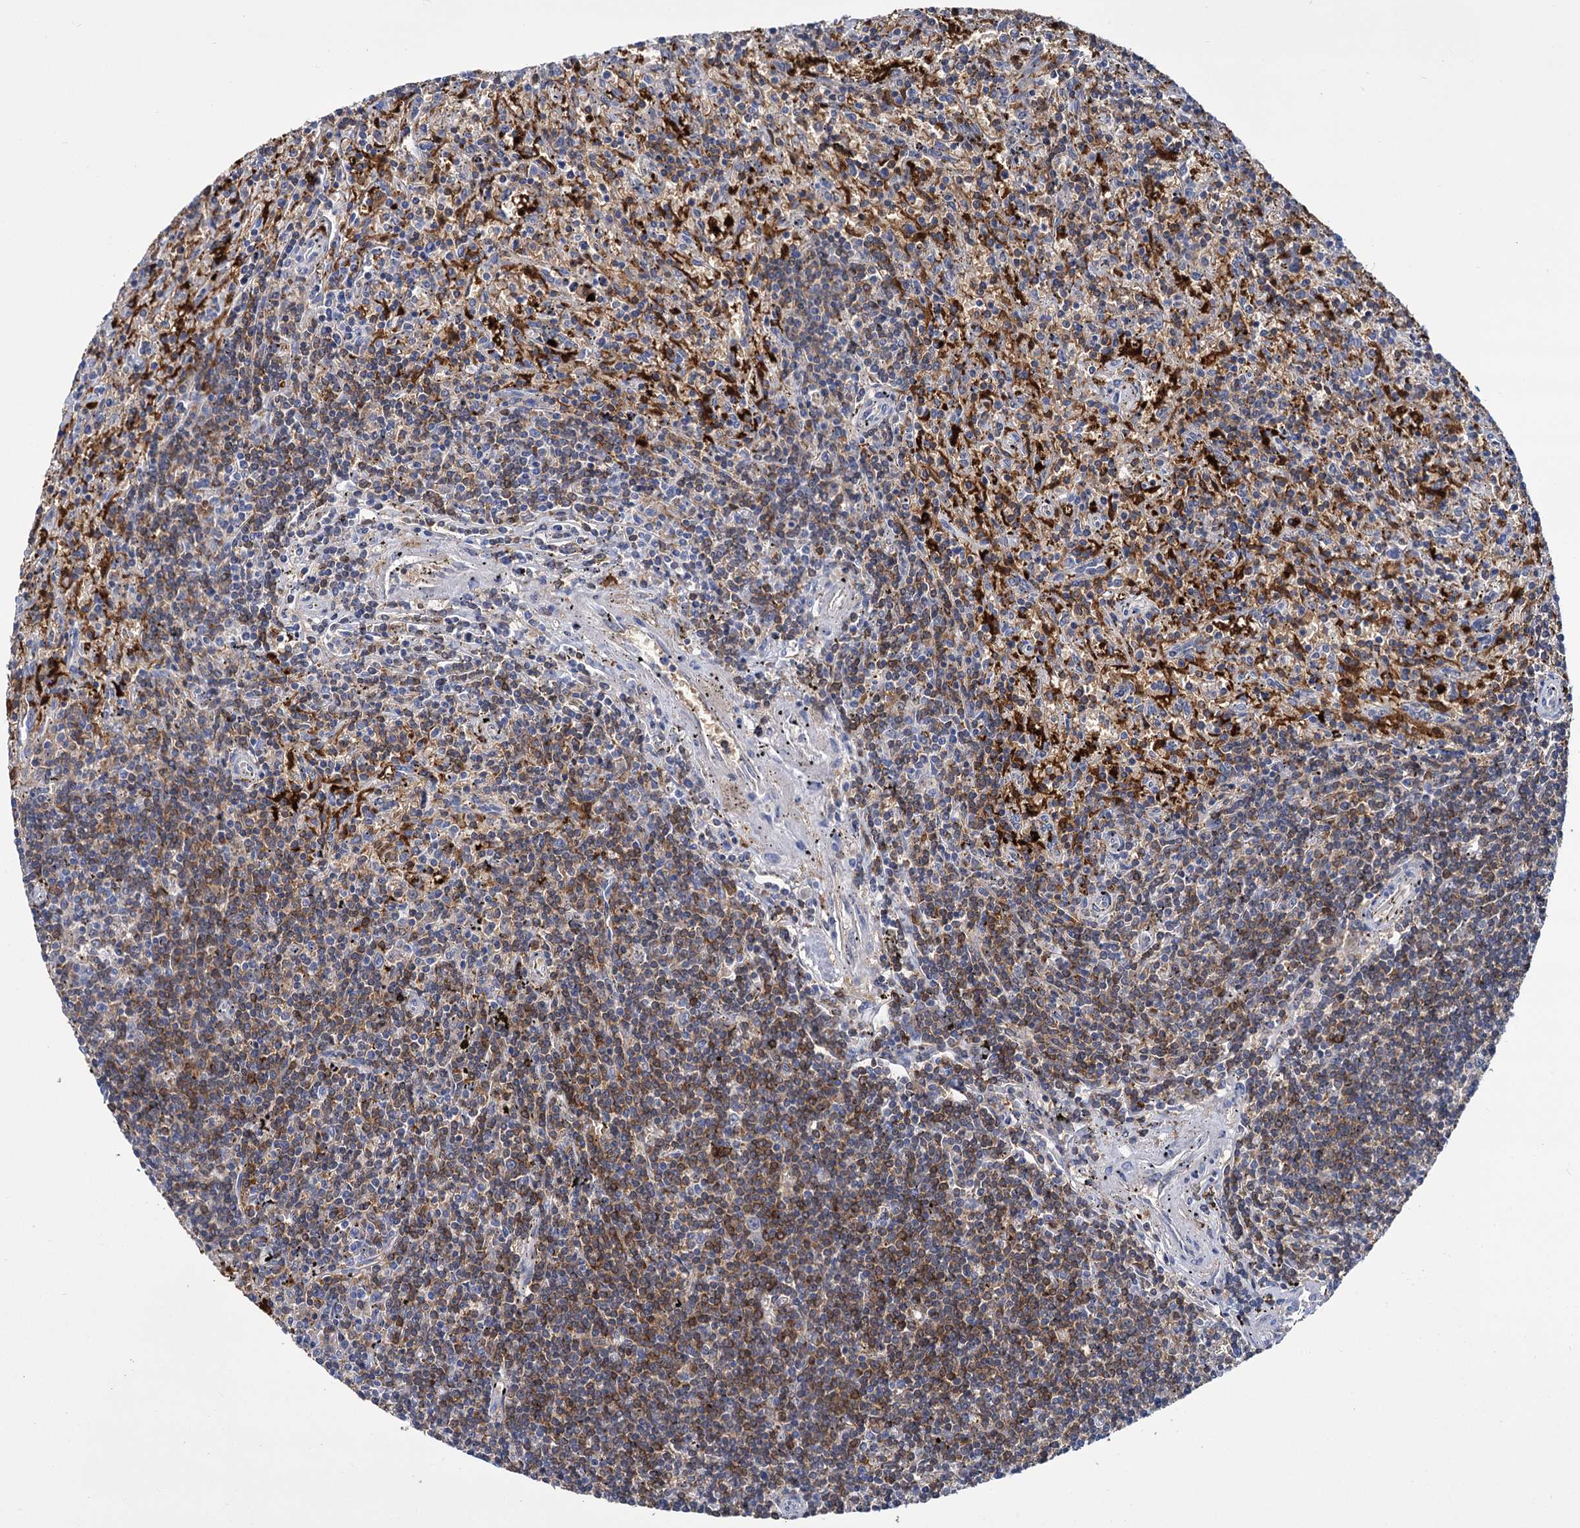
{"staining": {"intensity": "moderate", "quantity": ">75%", "location": "cytoplasmic/membranous"}, "tissue": "lymphoma", "cell_type": "Tumor cells", "image_type": "cancer", "snomed": [{"axis": "morphology", "description": "Malignant lymphoma, non-Hodgkin's type, Low grade"}, {"axis": "topography", "description": "Spleen"}], "caption": "Human lymphoma stained for a protein (brown) displays moderate cytoplasmic/membranous positive positivity in about >75% of tumor cells.", "gene": "GCLC", "patient": {"sex": "male", "age": 76}}